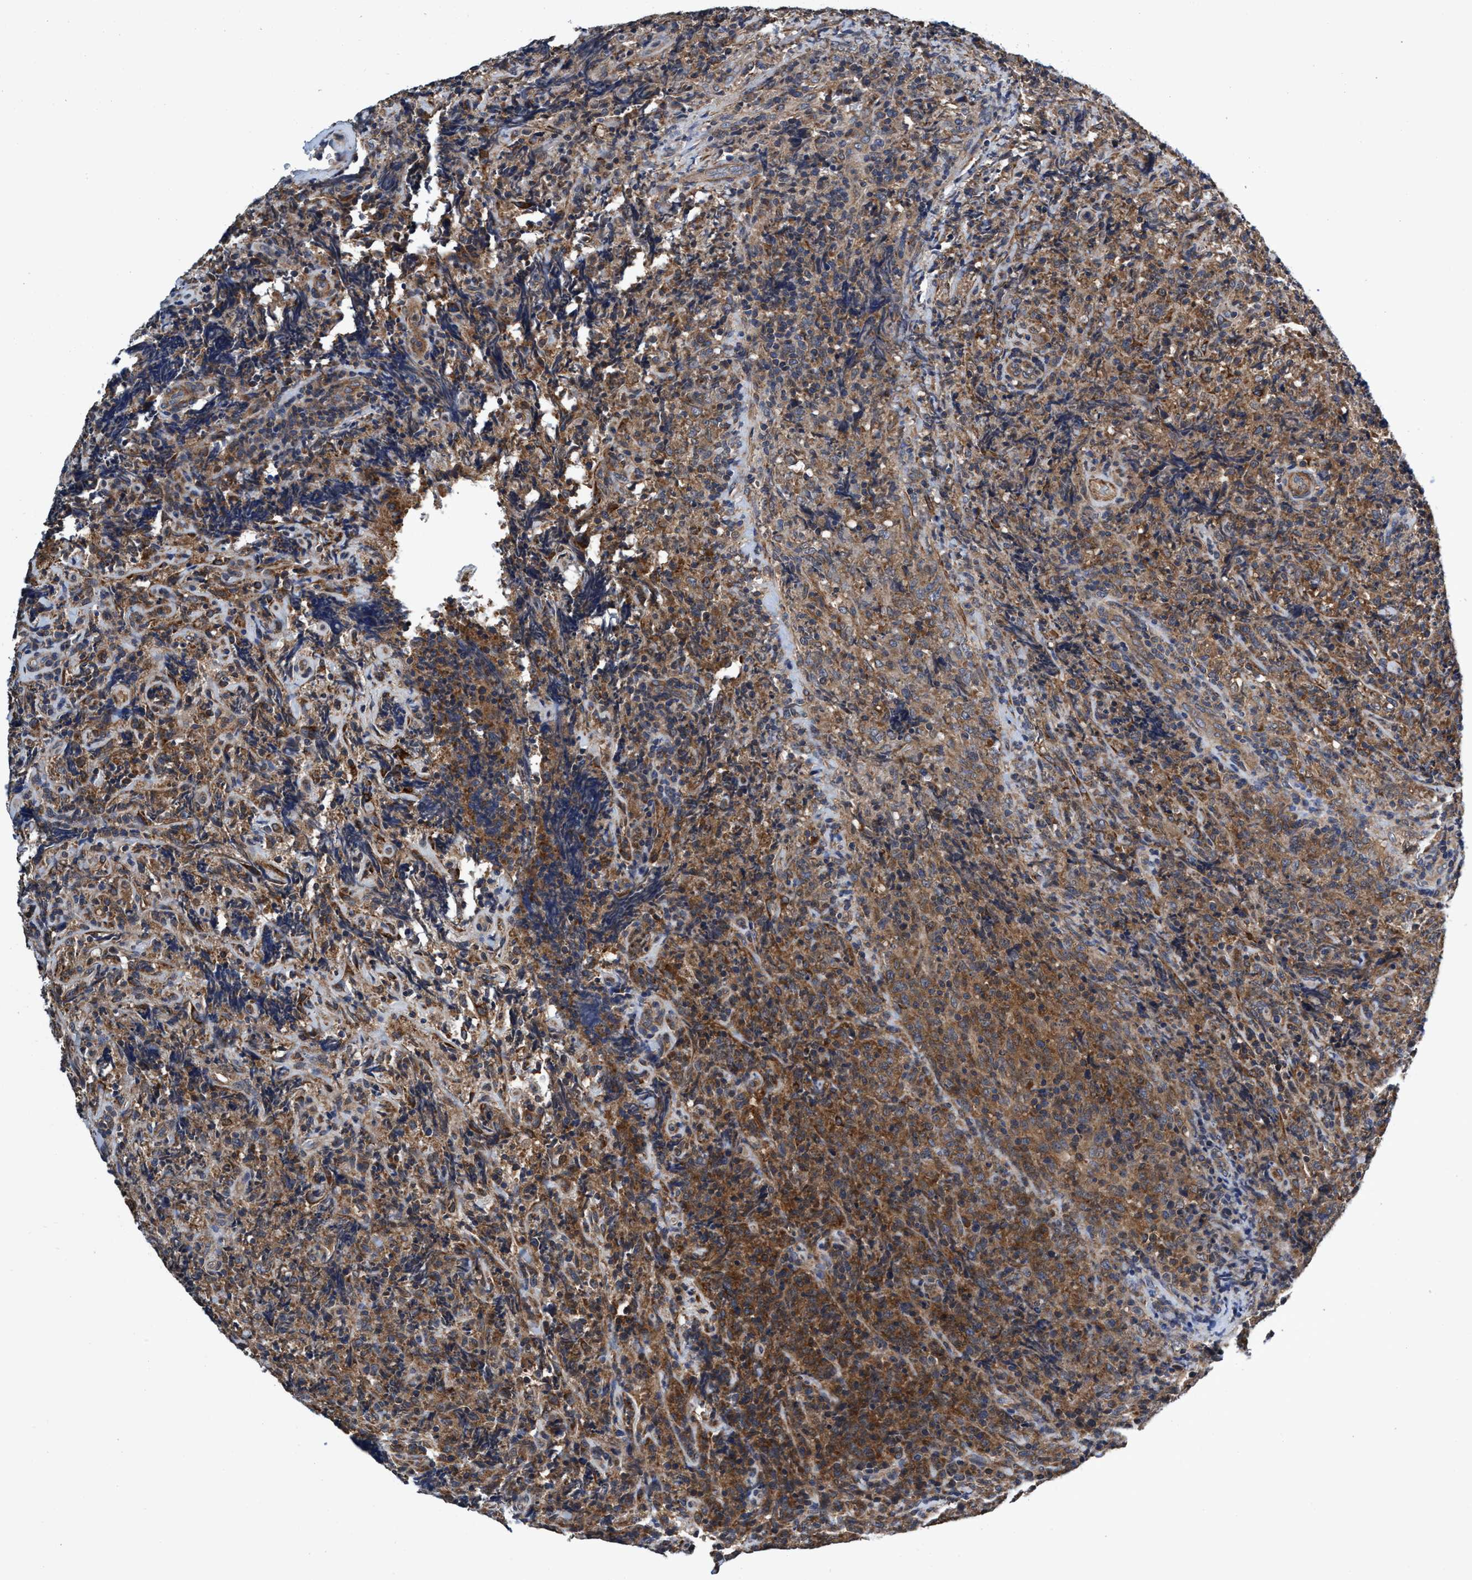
{"staining": {"intensity": "moderate", "quantity": ">75%", "location": "cytoplasmic/membranous"}, "tissue": "lymphoma", "cell_type": "Tumor cells", "image_type": "cancer", "snomed": [{"axis": "morphology", "description": "Malignant lymphoma, non-Hodgkin's type, High grade"}, {"axis": "topography", "description": "Tonsil"}], "caption": "High-grade malignant lymphoma, non-Hodgkin's type stained with a protein marker shows moderate staining in tumor cells.", "gene": "CALCOCO2", "patient": {"sex": "female", "age": 36}}